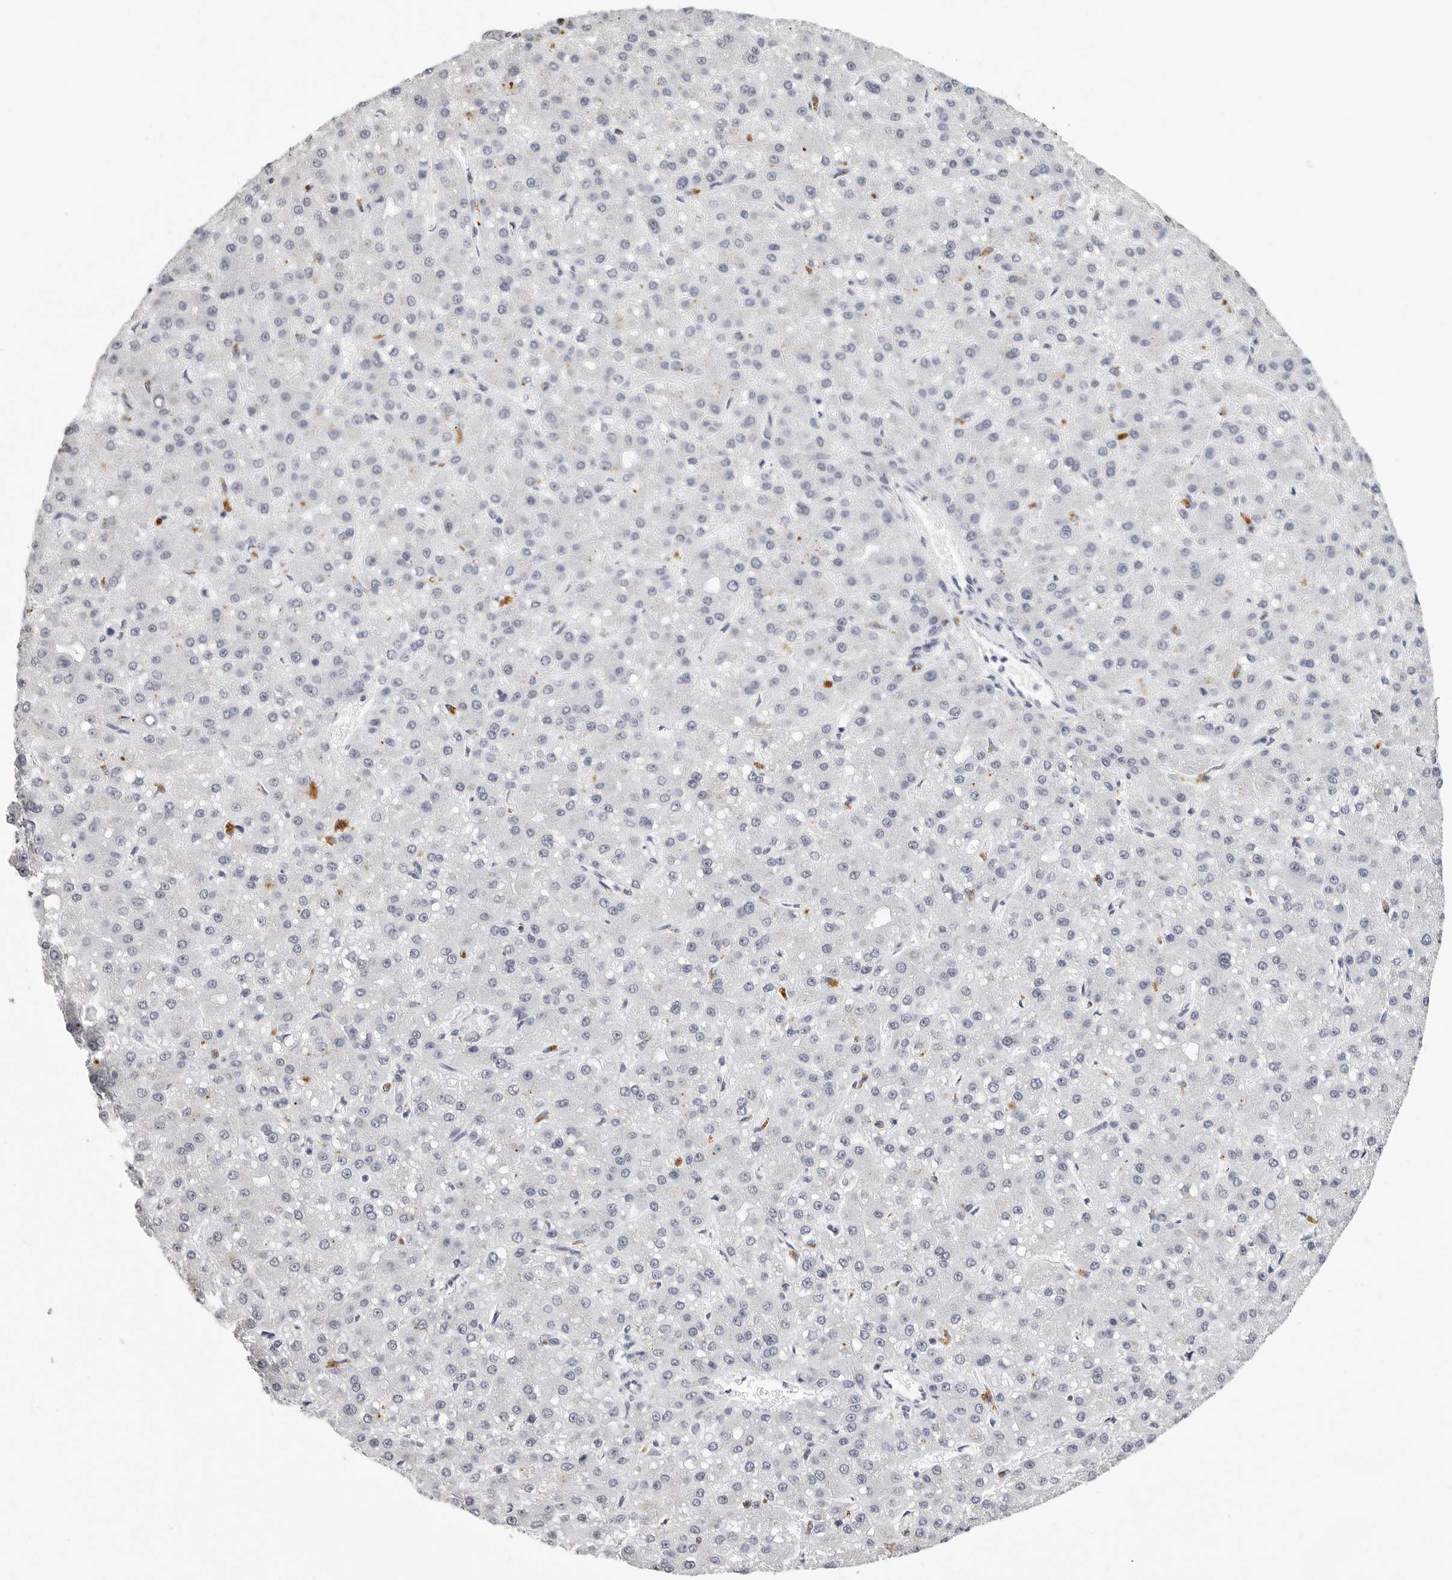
{"staining": {"intensity": "negative", "quantity": "none", "location": "none"}, "tissue": "liver cancer", "cell_type": "Tumor cells", "image_type": "cancer", "snomed": [{"axis": "morphology", "description": "Carcinoma, Hepatocellular, NOS"}, {"axis": "topography", "description": "Liver"}], "caption": "Hepatocellular carcinoma (liver) was stained to show a protein in brown. There is no significant staining in tumor cells.", "gene": "LGALS4", "patient": {"sex": "male", "age": 67}}